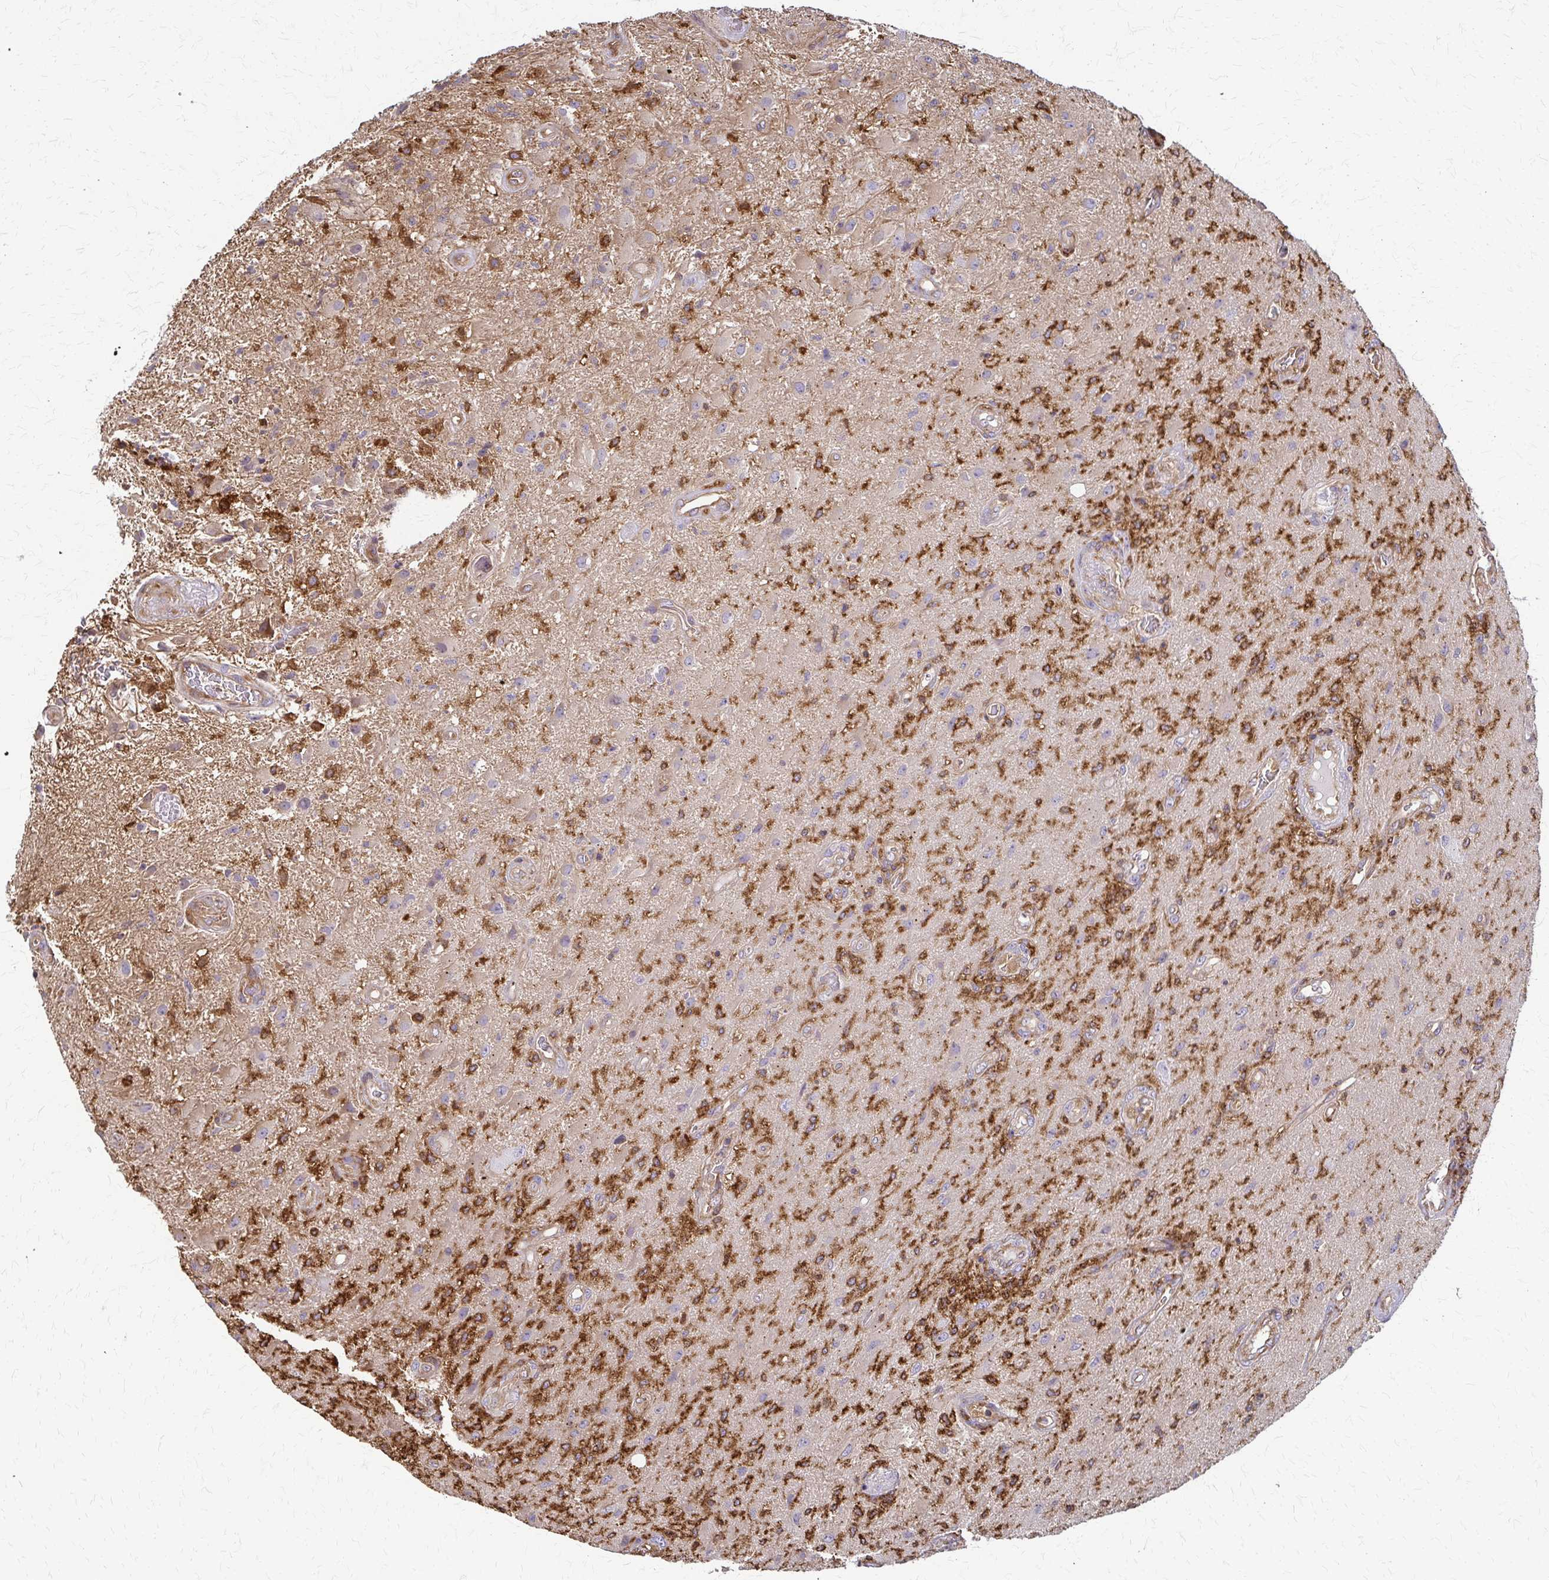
{"staining": {"intensity": "moderate", "quantity": "<25%", "location": "cytoplasmic/membranous"}, "tissue": "glioma", "cell_type": "Tumor cells", "image_type": "cancer", "snomed": [{"axis": "morphology", "description": "Glioma, malignant, High grade"}, {"axis": "topography", "description": "Brain"}], "caption": "Tumor cells reveal moderate cytoplasmic/membranous expression in approximately <25% of cells in glioma.", "gene": "WASF2", "patient": {"sex": "male", "age": 67}}